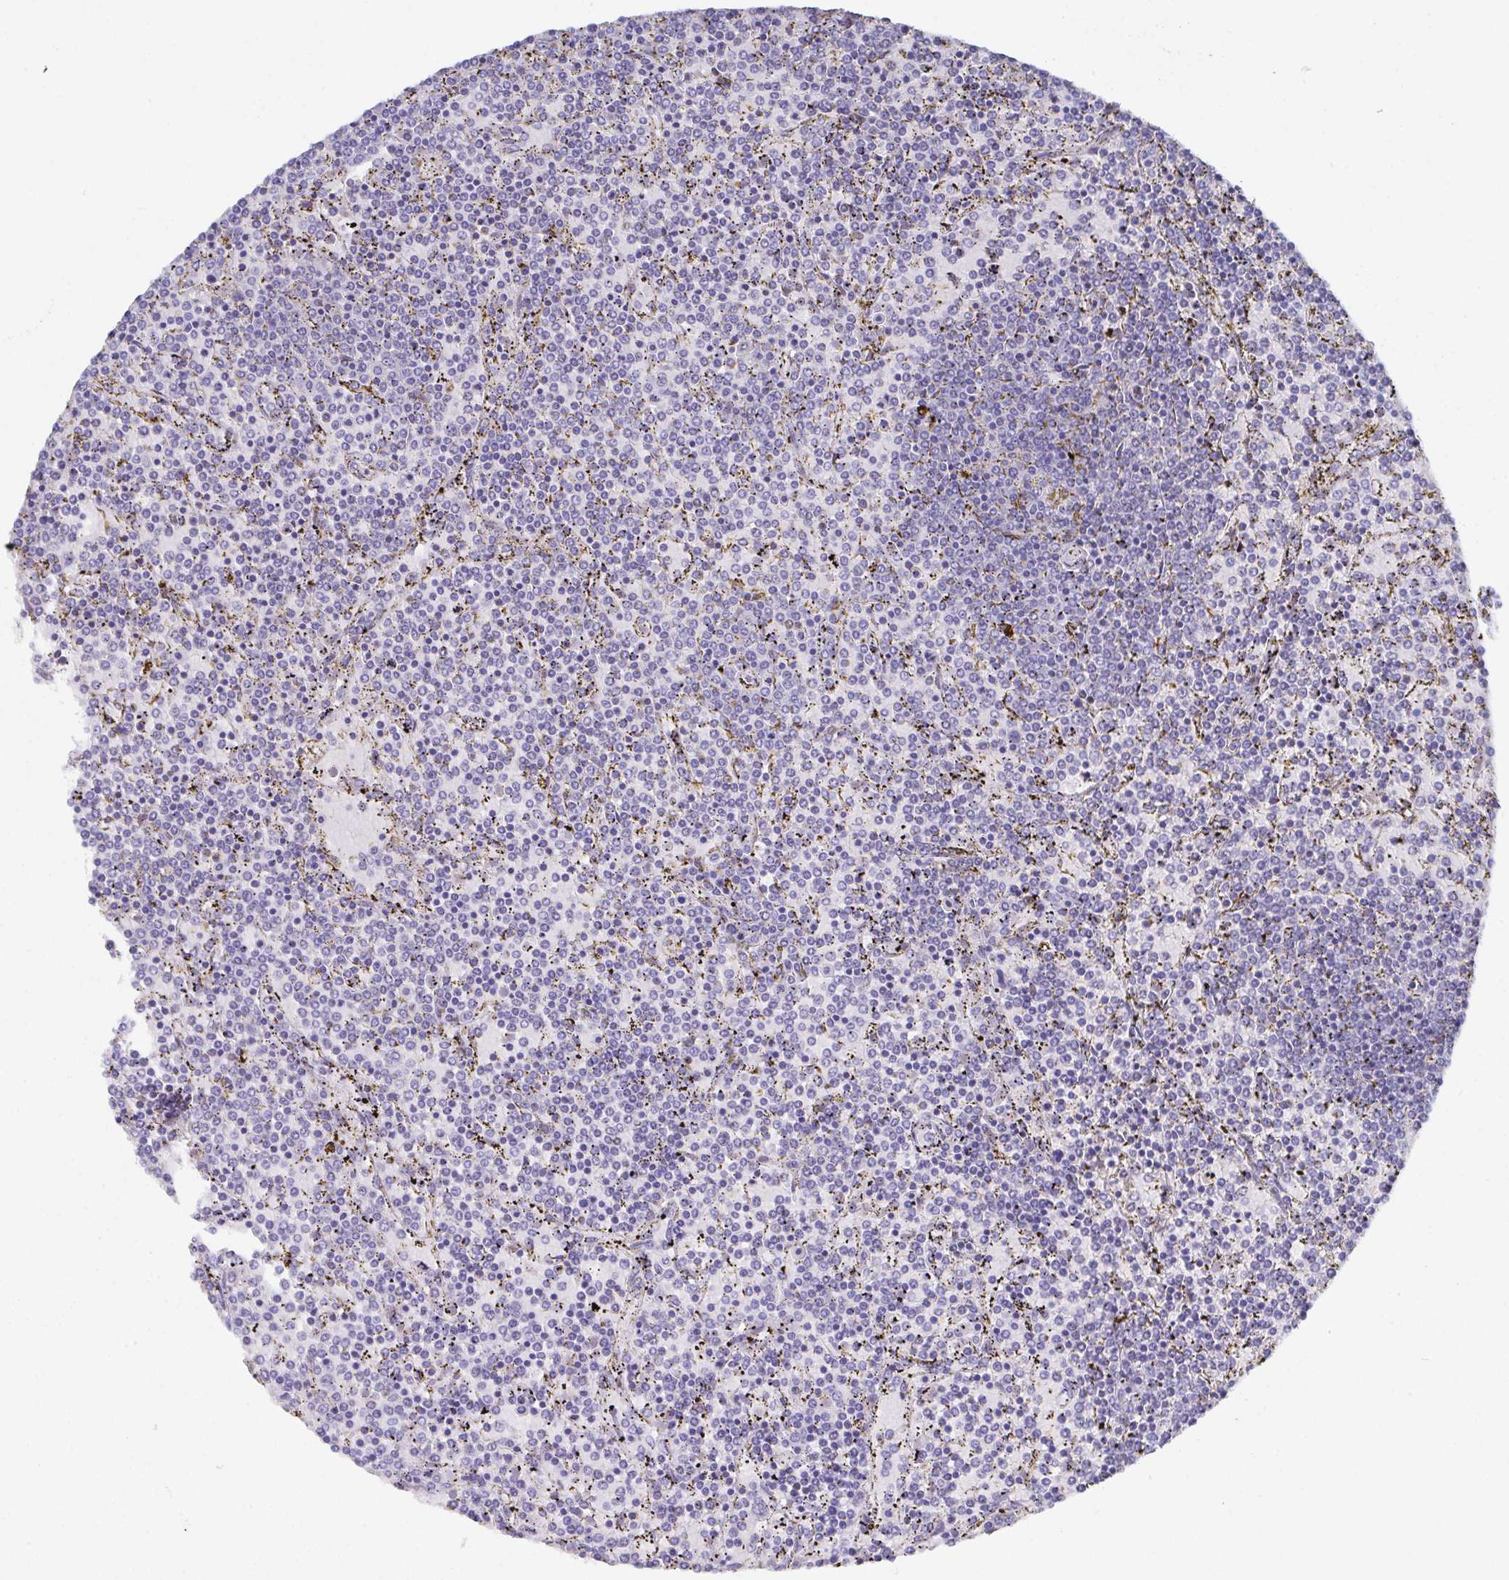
{"staining": {"intensity": "negative", "quantity": "none", "location": "none"}, "tissue": "lymphoma", "cell_type": "Tumor cells", "image_type": "cancer", "snomed": [{"axis": "morphology", "description": "Malignant lymphoma, non-Hodgkin's type, Low grade"}, {"axis": "topography", "description": "Spleen"}], "caption": "A micrograph of lymphoma stained for a protein reveals no brown staining in tumor cells. The staining is performed using DAB (3,3'-diaminobenzidine) brown chromogen with nuclei counter-stained in using hematoxylin.", "gene": "SSC4D", "patient": {"sex": "female", "age": 77}}